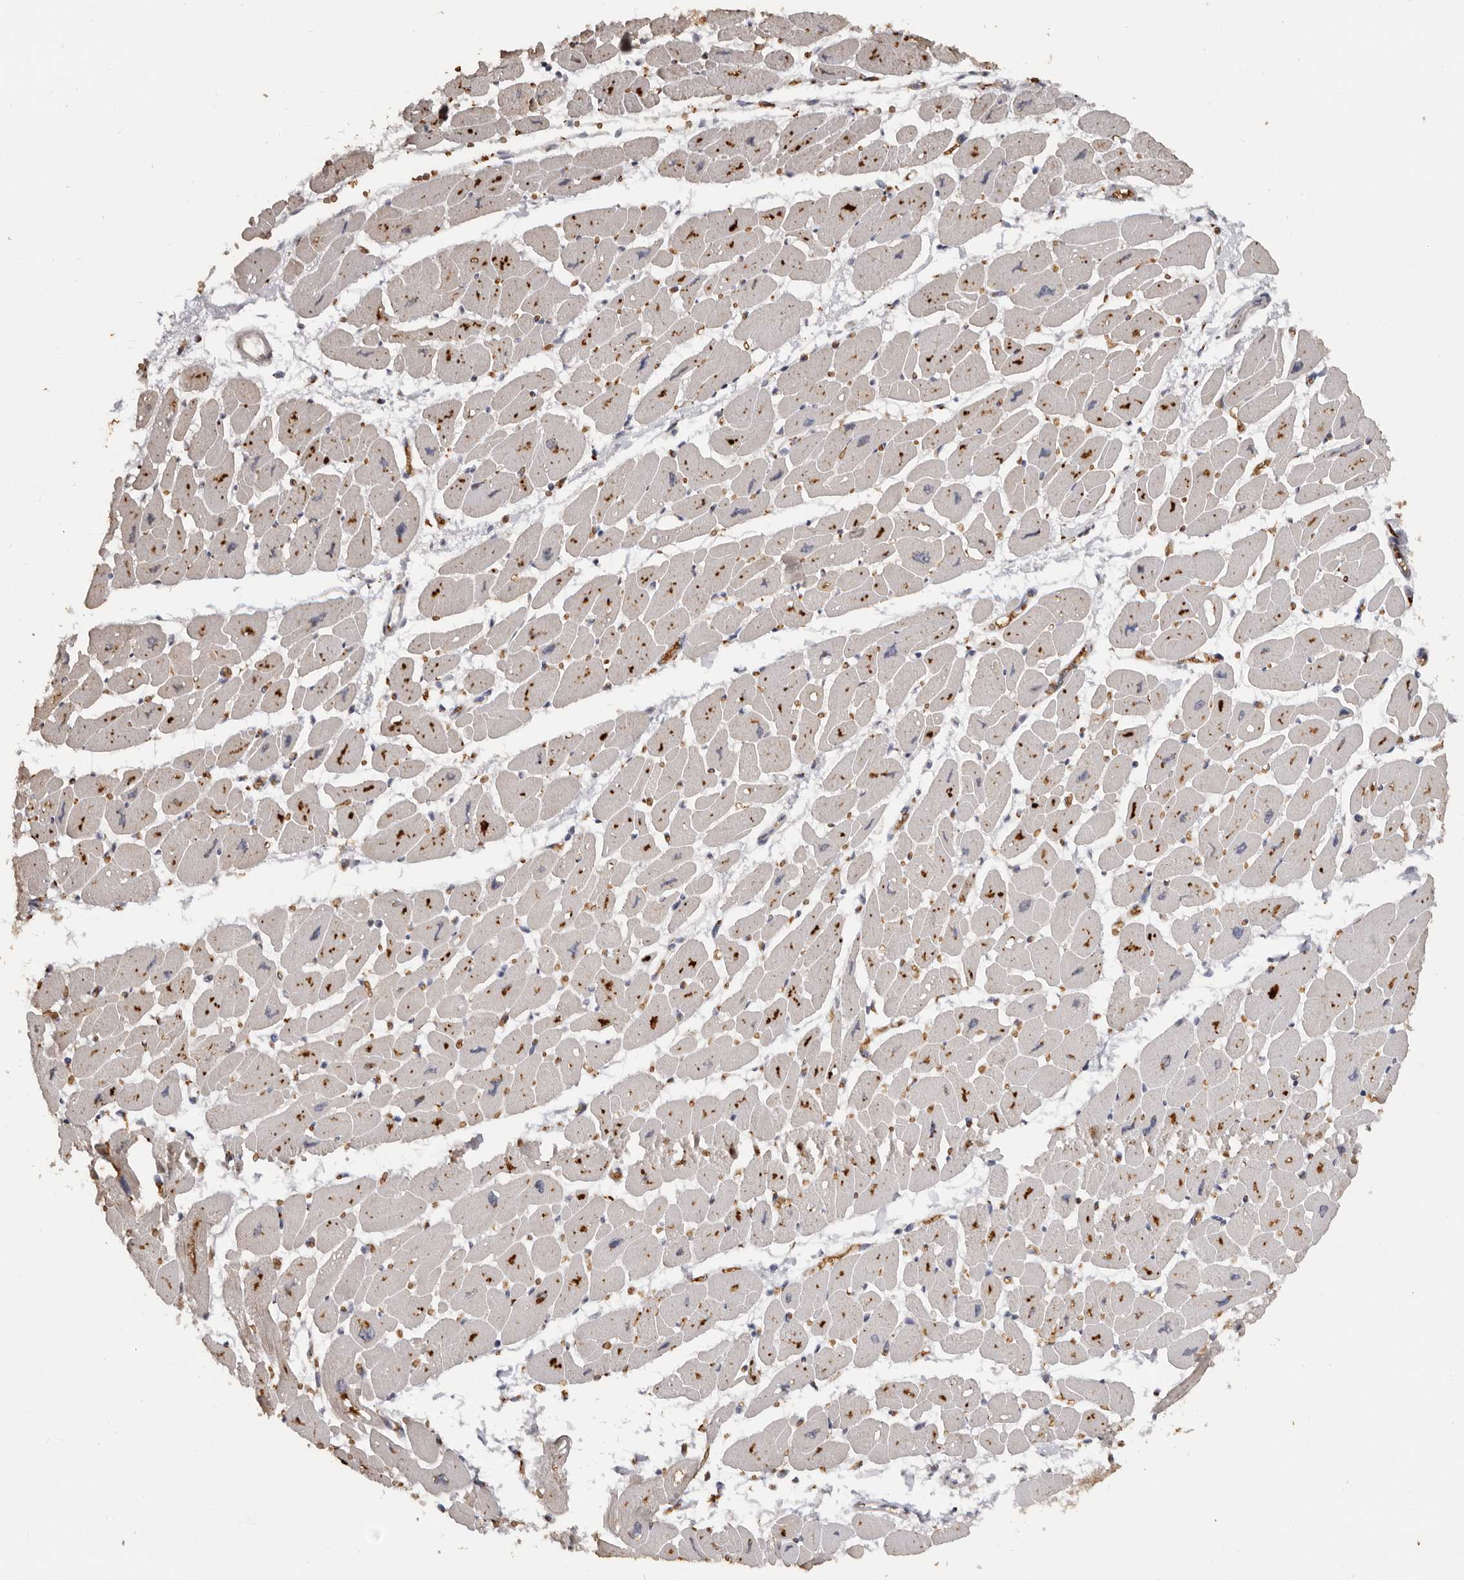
{"staining": {"intensity": "weak", "quantity": ">75%", "location": "cytoplasmic/membranous"}, "tissue": "heart muscle", "cell_type": "Cardiomyocytes", "image_type": "normal", "snomed": [{"axis": "morphology", "description": "Normal tissue, NOS"}, {"axis": "topography", "description": "Heart"}], "caption": "Normal heart muscle shows weak cytoplasmic/membranous expression in approximately >75% of cardiomyocytes Nuclei are stained in blue..", "gene": "ENTREP1", "patient": {"sex": "female", "age": 54}}